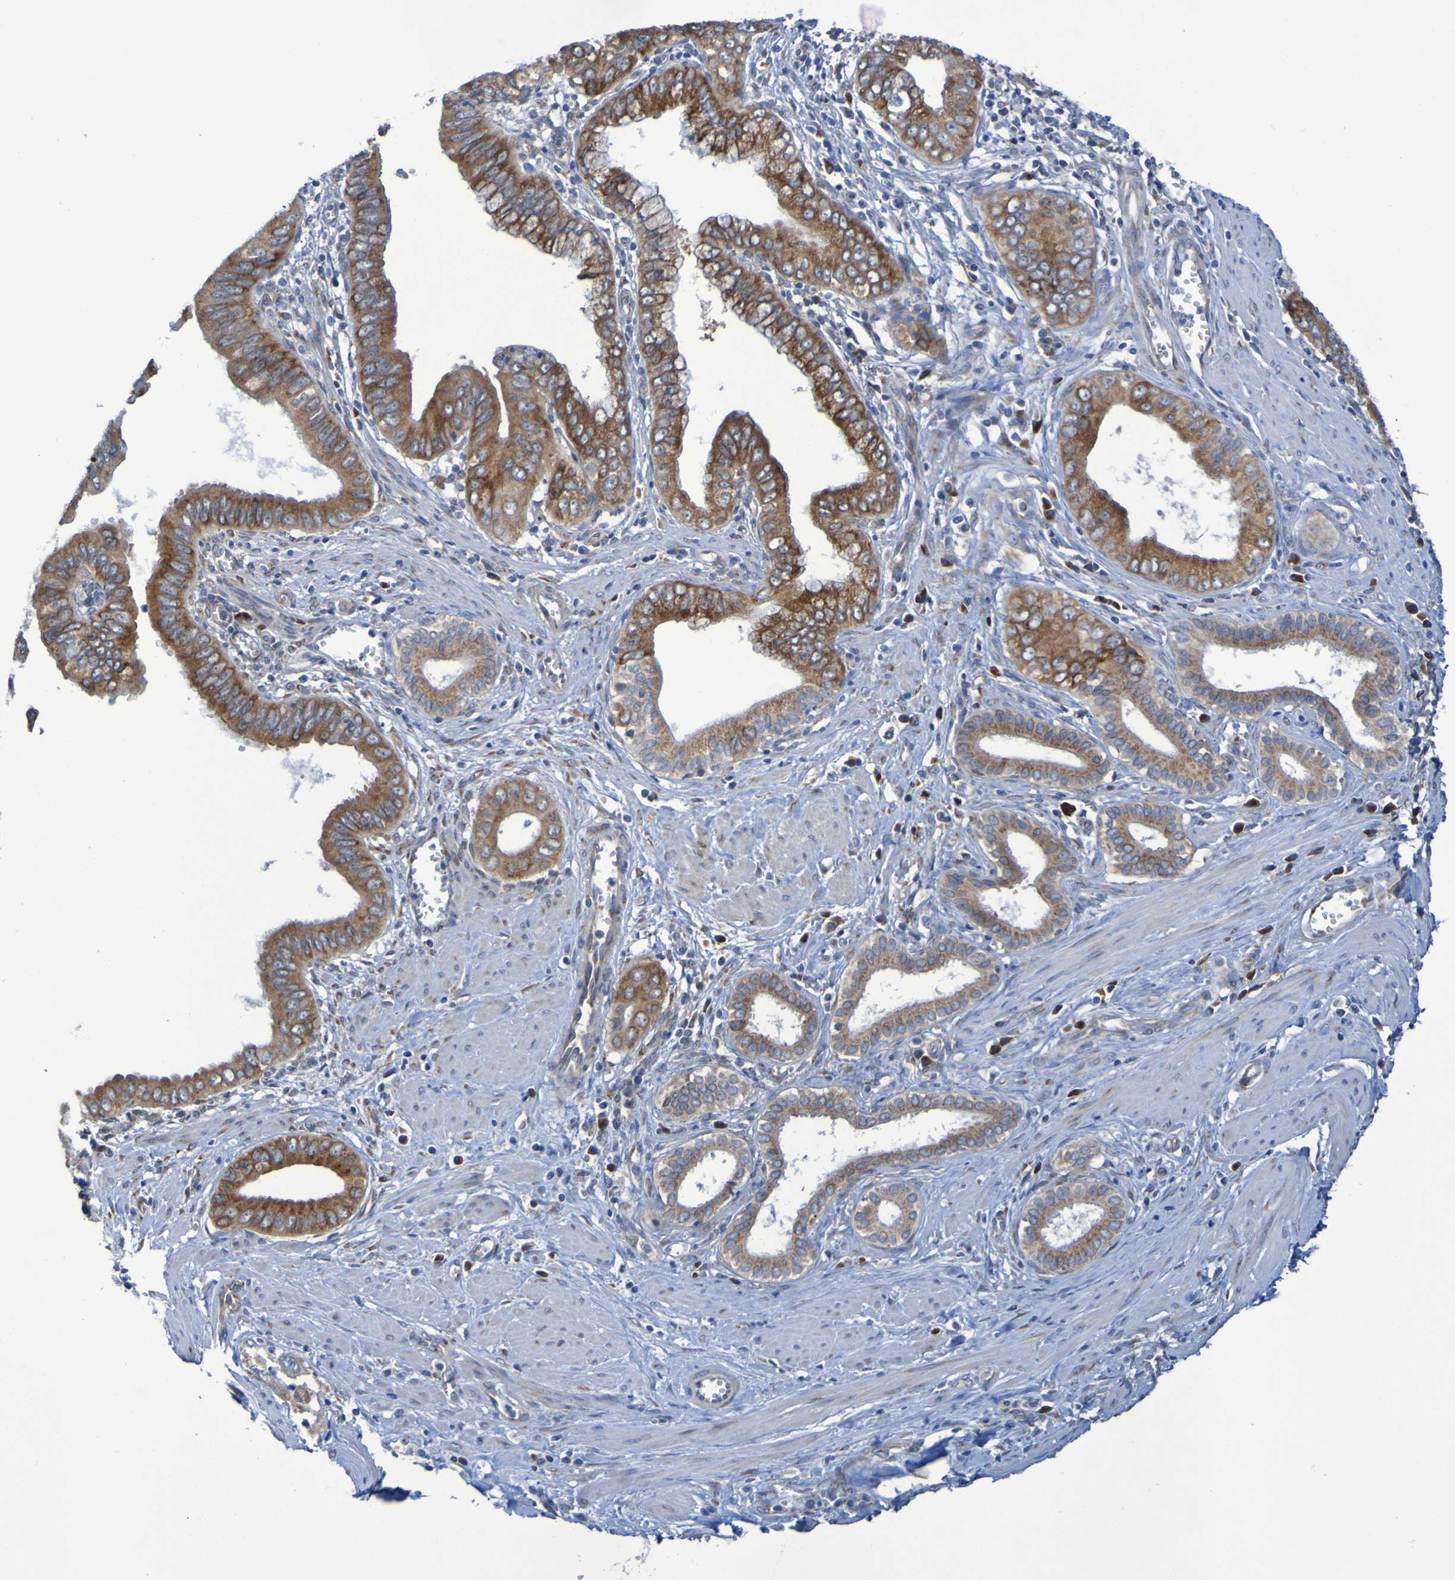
{"staining": {"intensity": "moderate", "quantity": ">75%", "location": "cytoplasmic/membranous"}, "tissue": "pancreatic cancer", "cell_type": "Tumor cells", "image_type": "cancer", "snomed": [{"axis": "morphology", "description": "Normal tissue, NOS"}, {"axis": "topography", "description": "Lymph node"}], "caption": "DAB (3,3'-diaminobenzidine) immunohistochemical staining of human pancreatic cancer displays moderate cytoplasmic/membranous protein positivity in approximately >75% of tumor cells.", "gene": "FKBP3", "patient": {"sex": "male", "age": 50}}